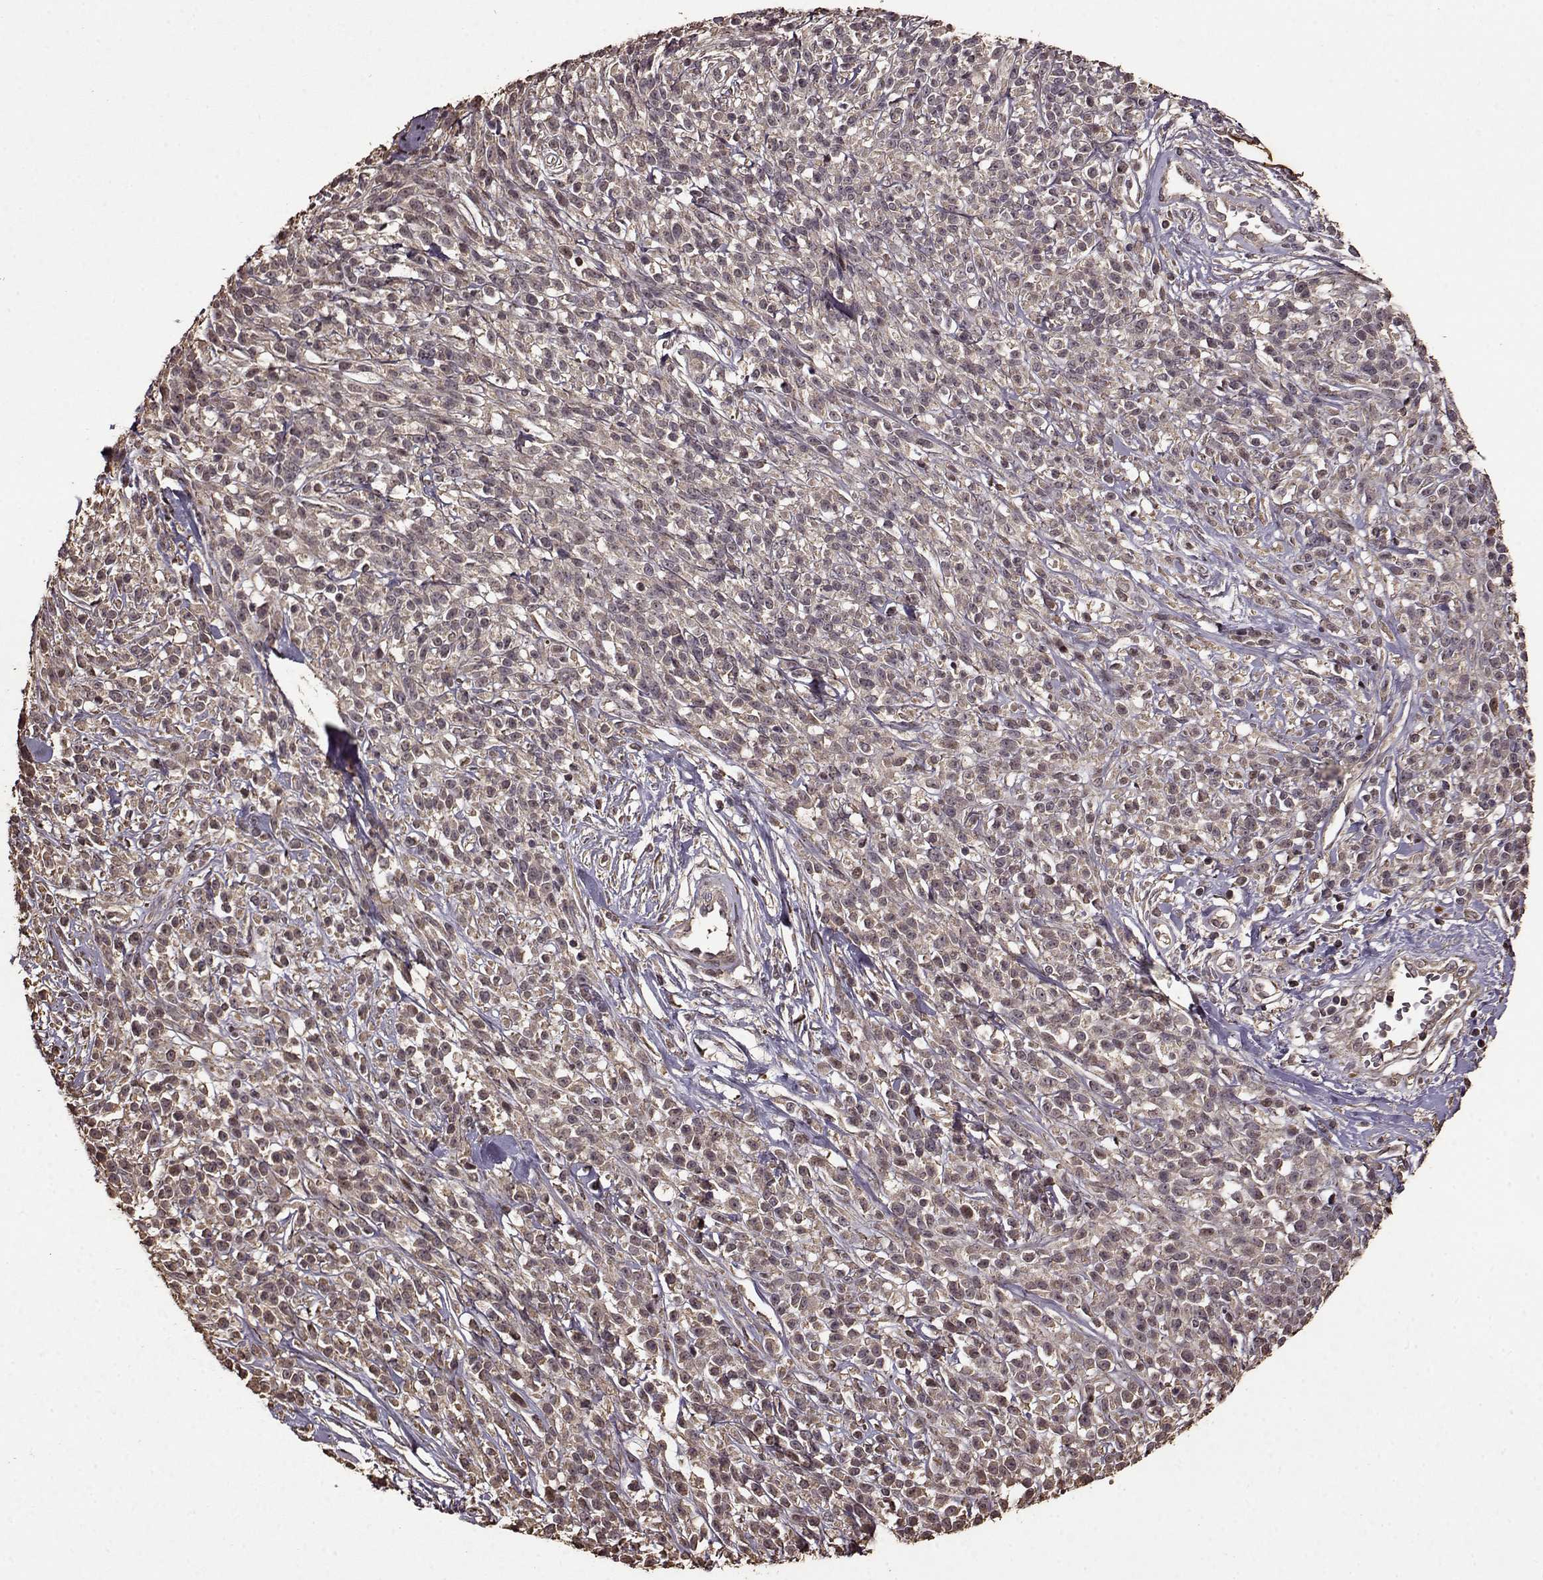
{"staining": {"intensity": "weak", "quantity": "25%-75%", "location": "cytoplasmic/membranous"}, "tissue": "melanoma", "cell_type": "Tumor cells", "image_type": "cancer", "snomed": [{"axis": "morphology", "description": "Malignant melanoma, NOS"}, {"axis": "topography", "description": "Skin"}, {"axis": "topography", "description": "Skin of trunk"}], "caption": "A photomicrograph of human malignant melanoma stained for a protein exhibits weak cytoplasmic/membranous brown staining in tumor cells. The protein of interest is shown in brown color, while the nuclei are stained blue.", "gene": "FBXW11", "patient": {"sex": "male", "age": 74}}